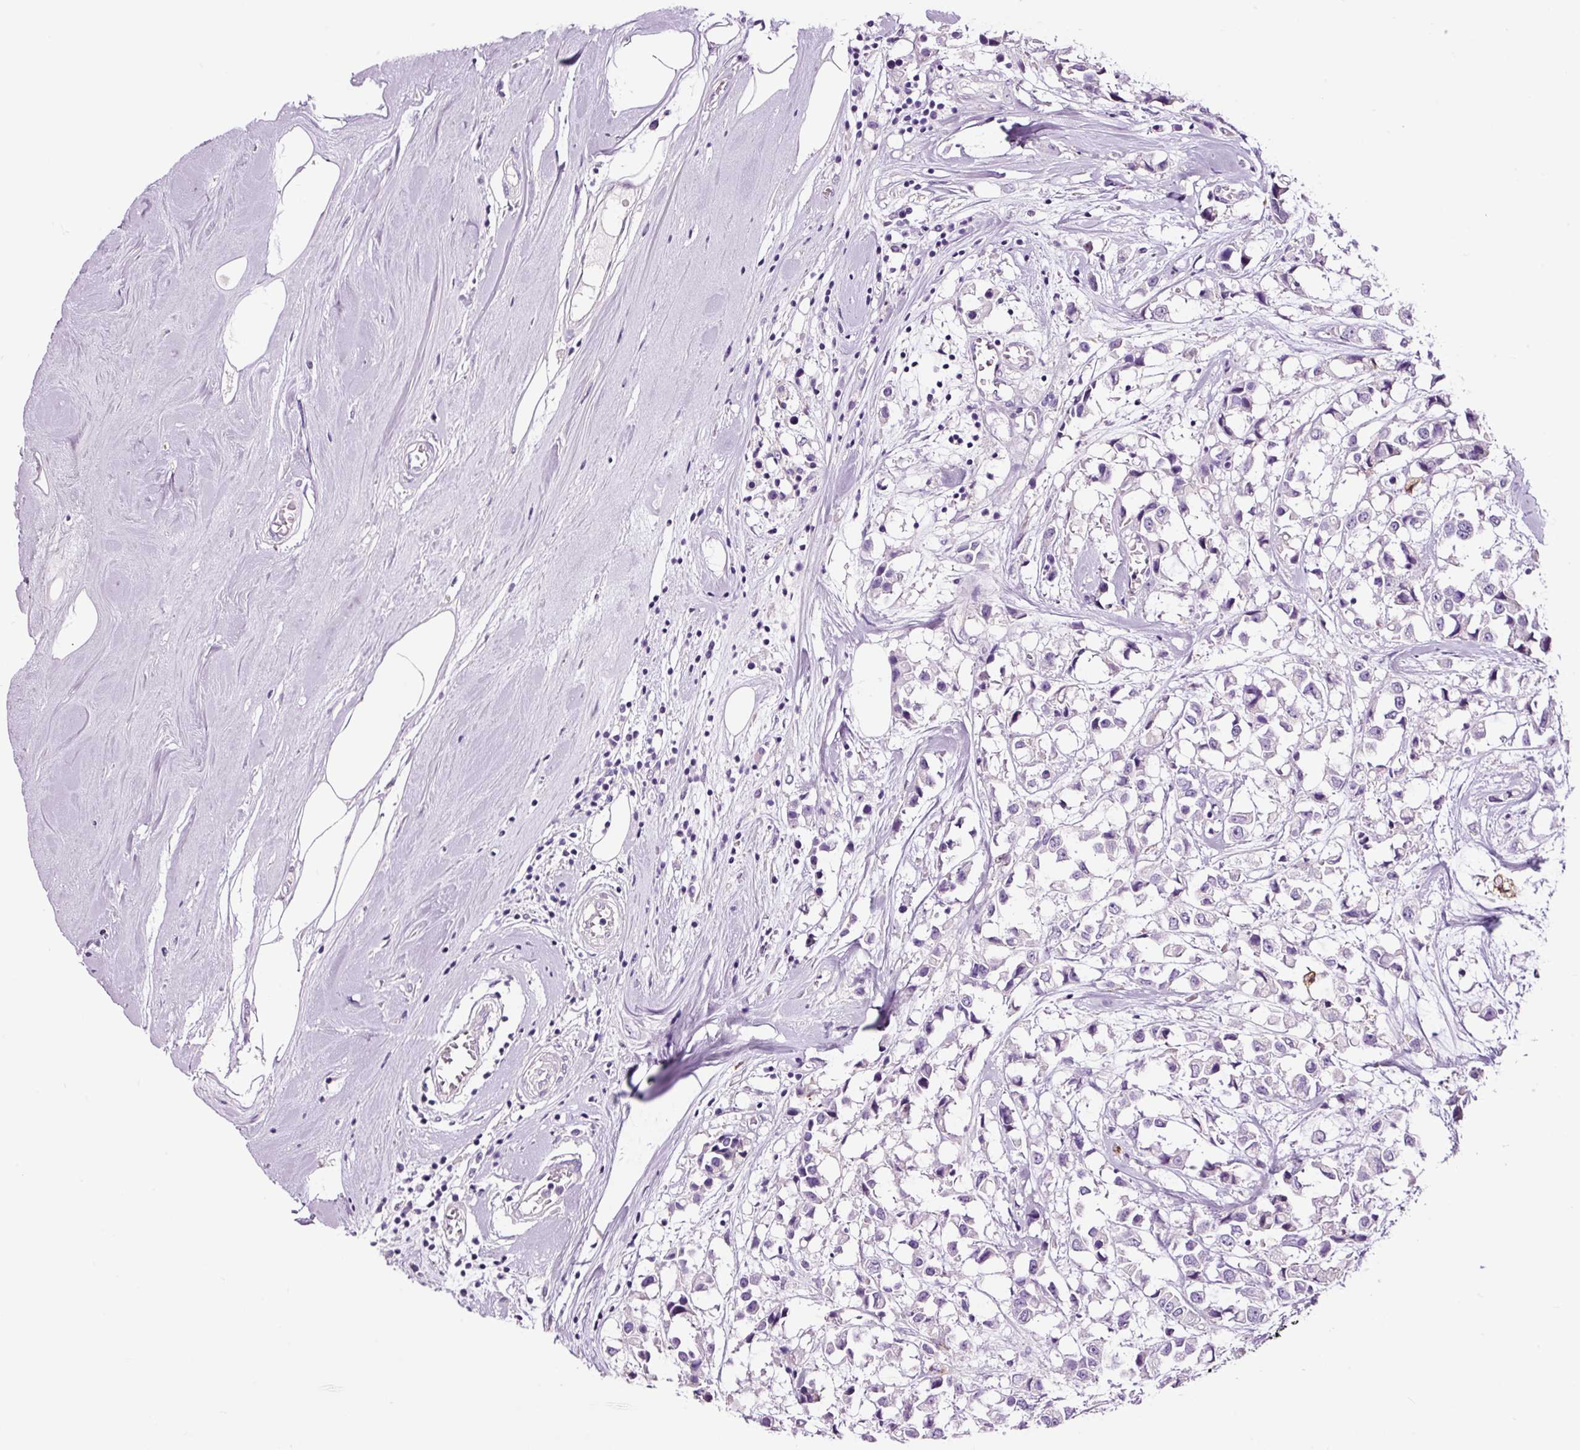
{"staining": {"intensity": "negative", "quantity": "none", "location": "none"}, "tissue": "breast cancer", "cell_type": "Tumor cells", "image_type": "cancer", "snomed": [{"axis": "morphology", "description": "Duct carcinoma"}, {"axis": "topography", "description": "Breast"}], "caption": "This histopathology image is of breast infiltrating ductal carcinoma stained with immunohistochemistry to label a protein in brown with the nuclei are counter-stained blue. There is no staining in tumor cells.", "gene": "PAM", "patient": {"sex": "female", "age": 61}}